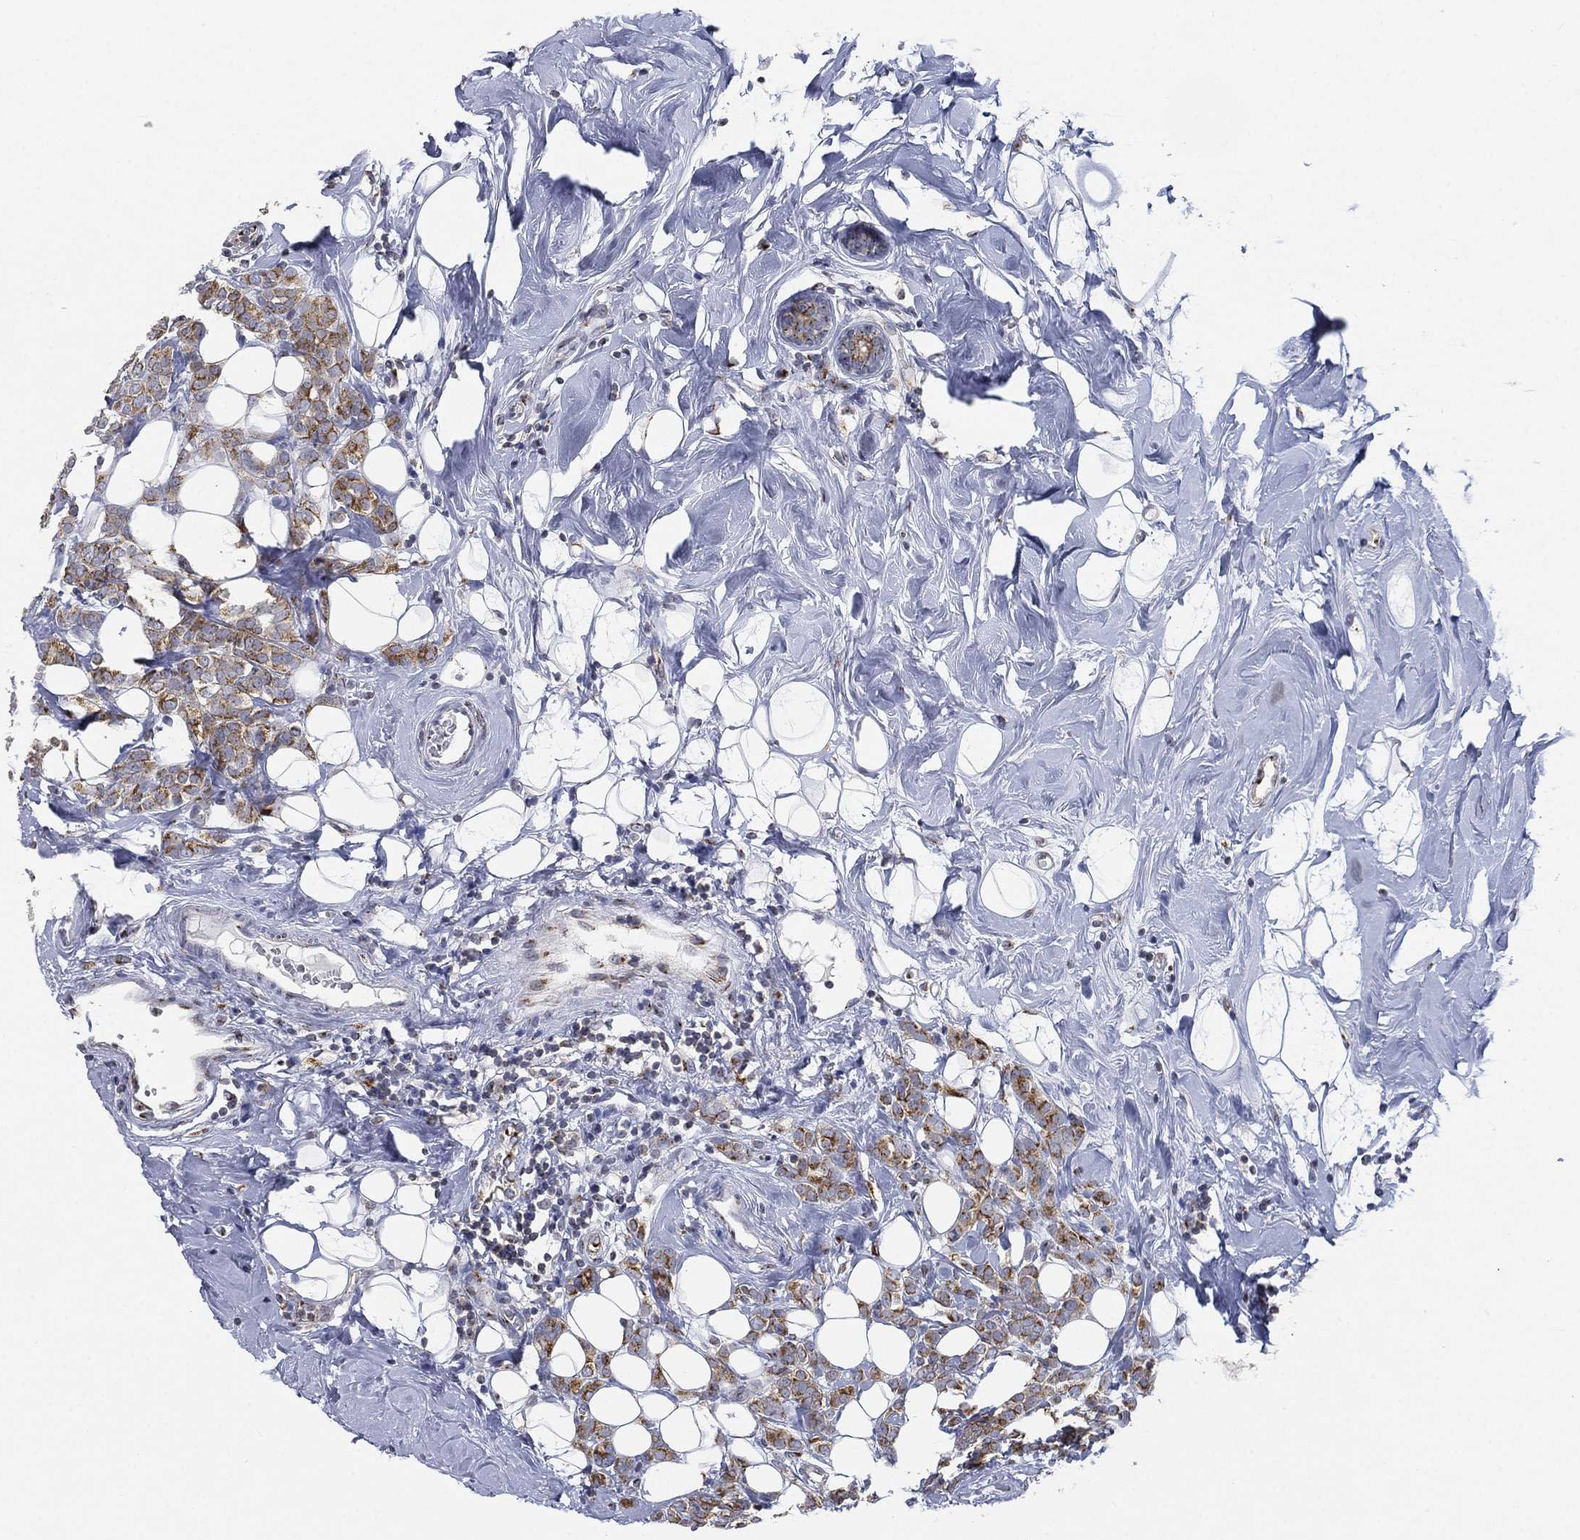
{"staining": {"intensity": "moderate", "quantity": "25%-75%", "location": "cytoplasmic/membranous"}, "tissue": "breast cancer", "cell_type": "Tumor cells", "image_type": "cancer", "snomed": [{"axis": "morphology", "description": "Lobular carcinoma"}, {"axis": "topography", "description": "Breast"}], "caption": "Breast cancer was stained to show a protein in brown. There is medium levels of moderate cytoplasmic/membranous expression in about 25%-75% of tumor cells. Nuclei are stained in blue.", "gene": "TICAM1", "patient": {"sex": "female", "age": 49}}